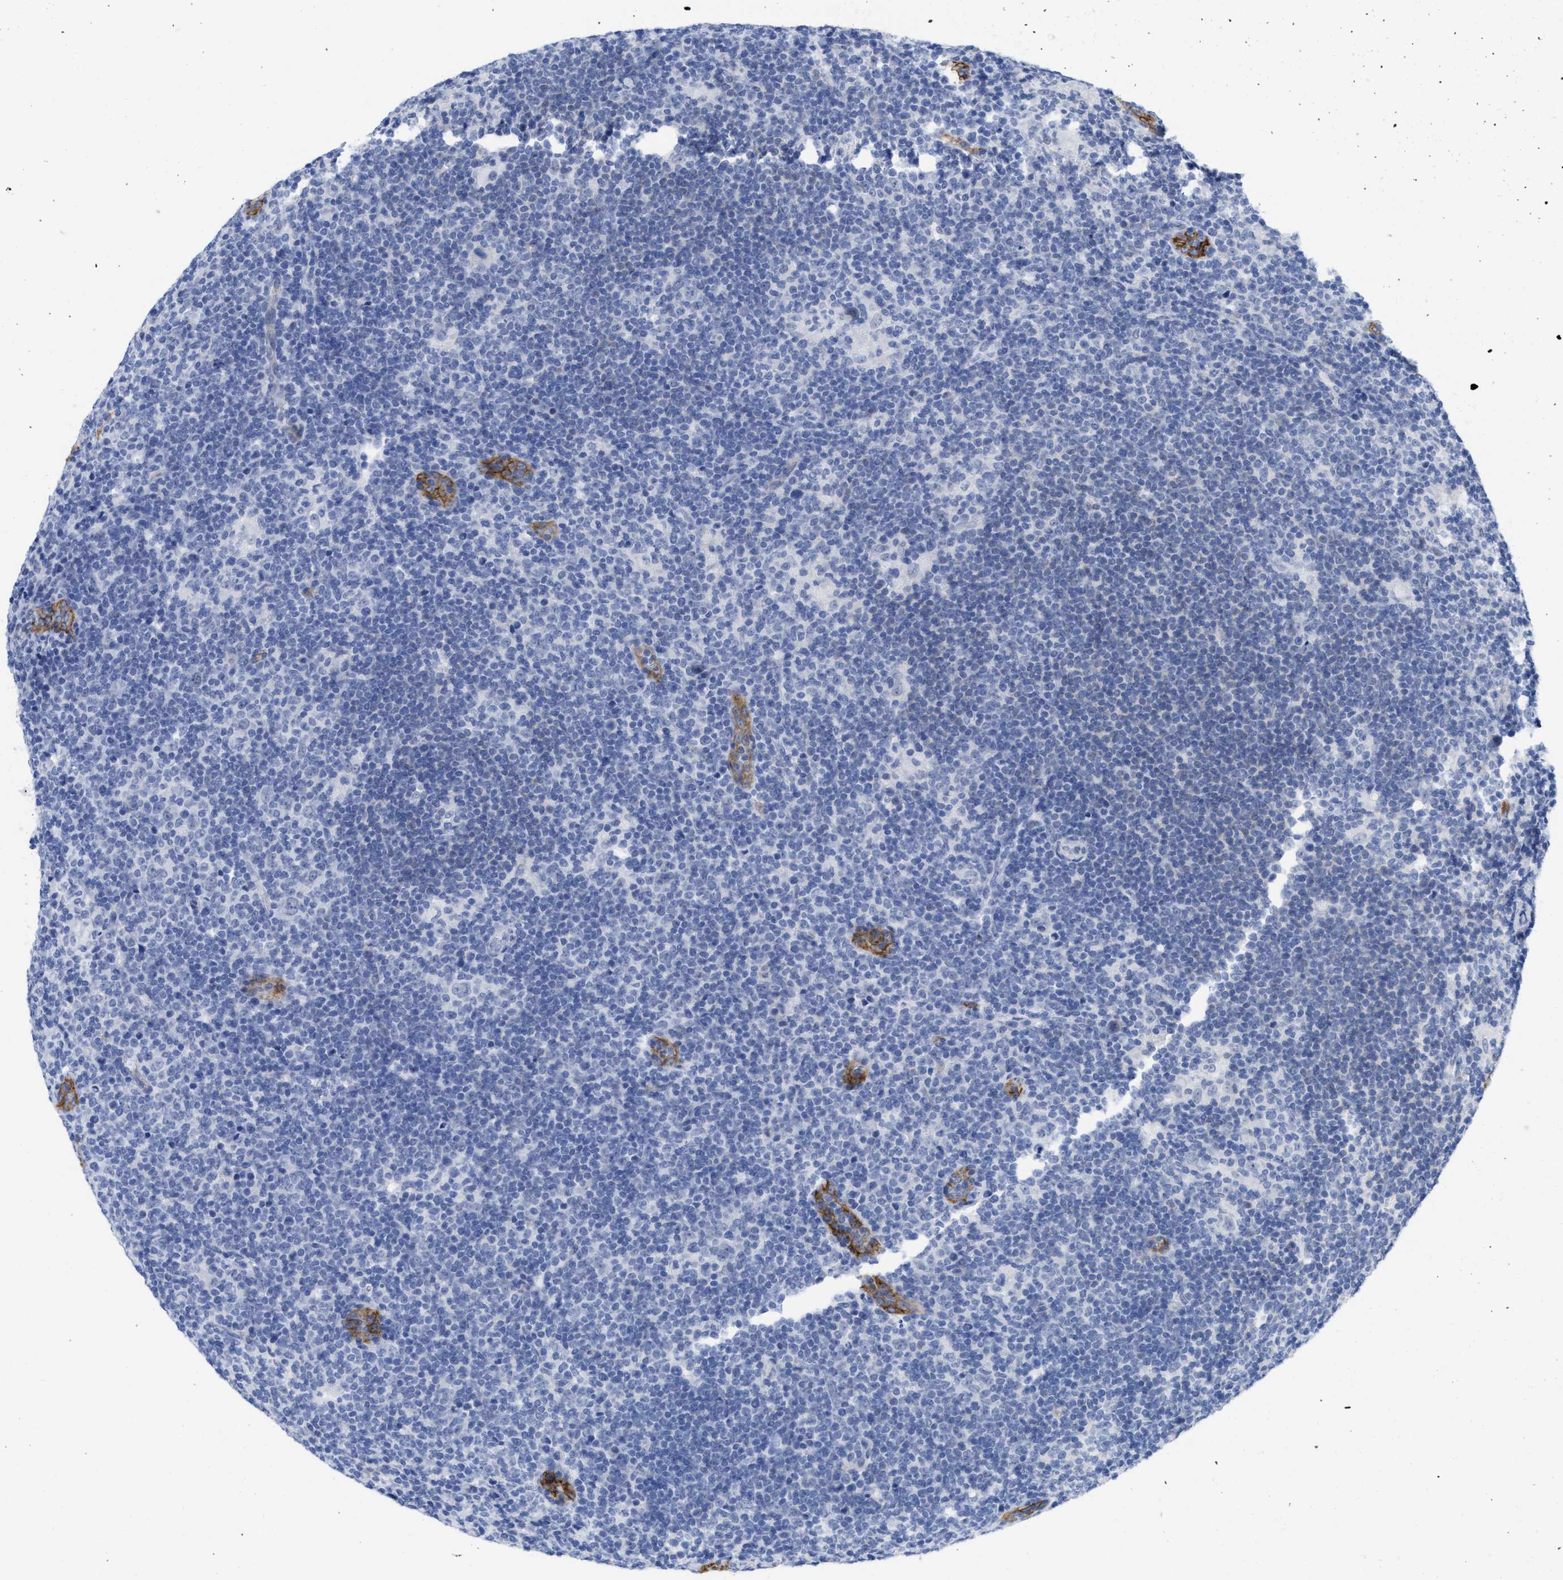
{"staining": {"intensity": "negative", "quantity": "none", "location": "none"}, "tissue": "lymphoma", "cell_type": "Tumor cells", "image_type": "cancer", "snomed": [{"axis": "morphology", "description": "Hodgkin's disease, NOS"}, {"axis": "topography", "description": "Lymph node"}], "caption": "Histopathology image shows no significant protein positivity in tumor cells of Hodgkin's disease.", "gene": "ACKR1", "patient": {"sex": "female", "age": 57}}